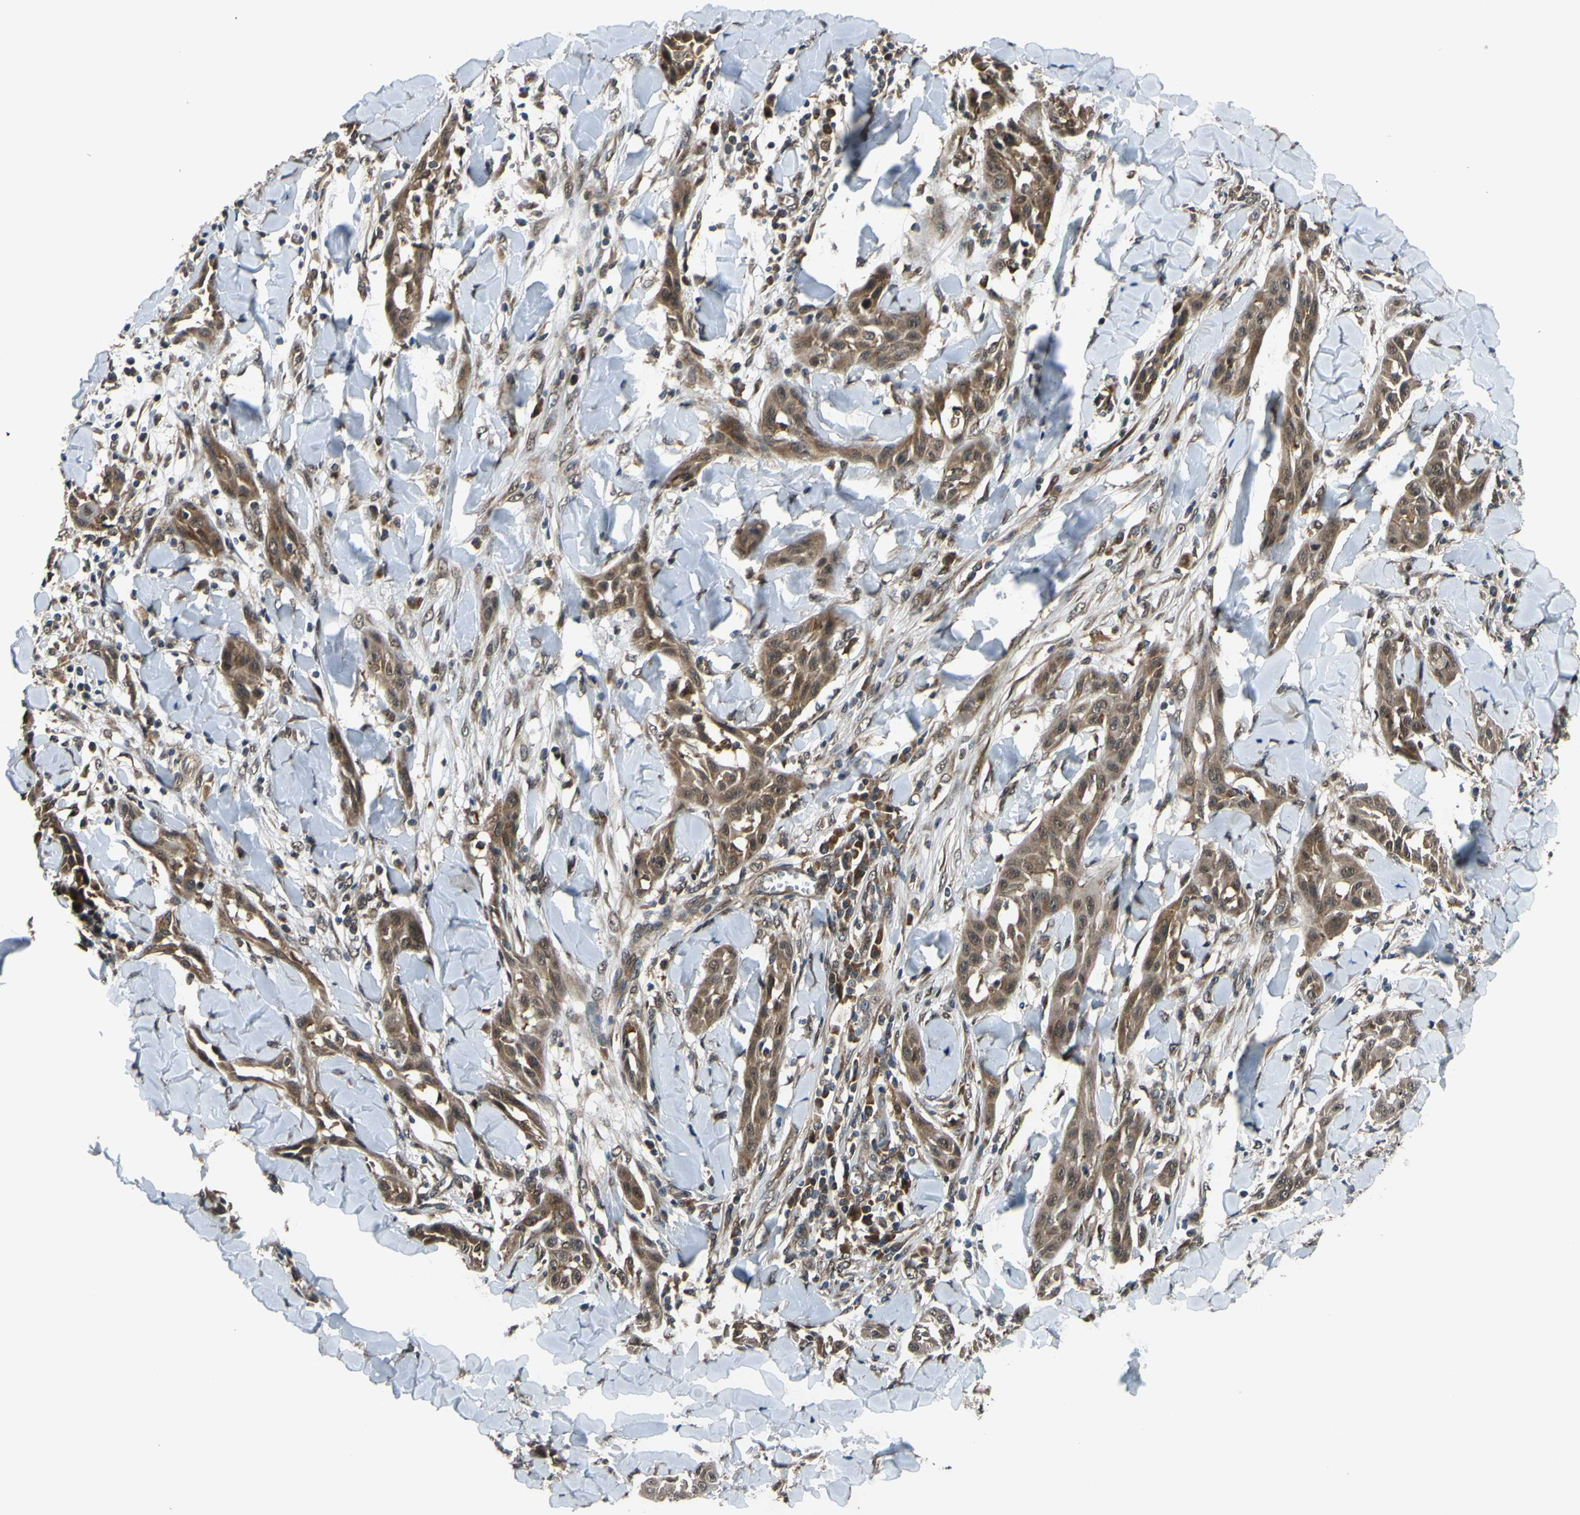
{"staining": {"intensity": "moderate", "quantity": ">75%", "location": "cytoplasmic/membranous"}, "tissue": "skin cancer", "cell_type": "Tumor cells", "image_type": "cancer", "snomed": [{"axis": "morphology", "description": "Squamous cell carcinoma, NOS"}, {"axis": "topography", "description": "Skin"}], "caption": "IHC photomicrograph of human skin squamous cell carcinoma stained for a protein (brown), which shows medium levels of moderate cytoplasmic/membranous expression in about >75% of tumor cells.", "gene": "ABCC8", "patient": {"sex": "male", "age": 24}}